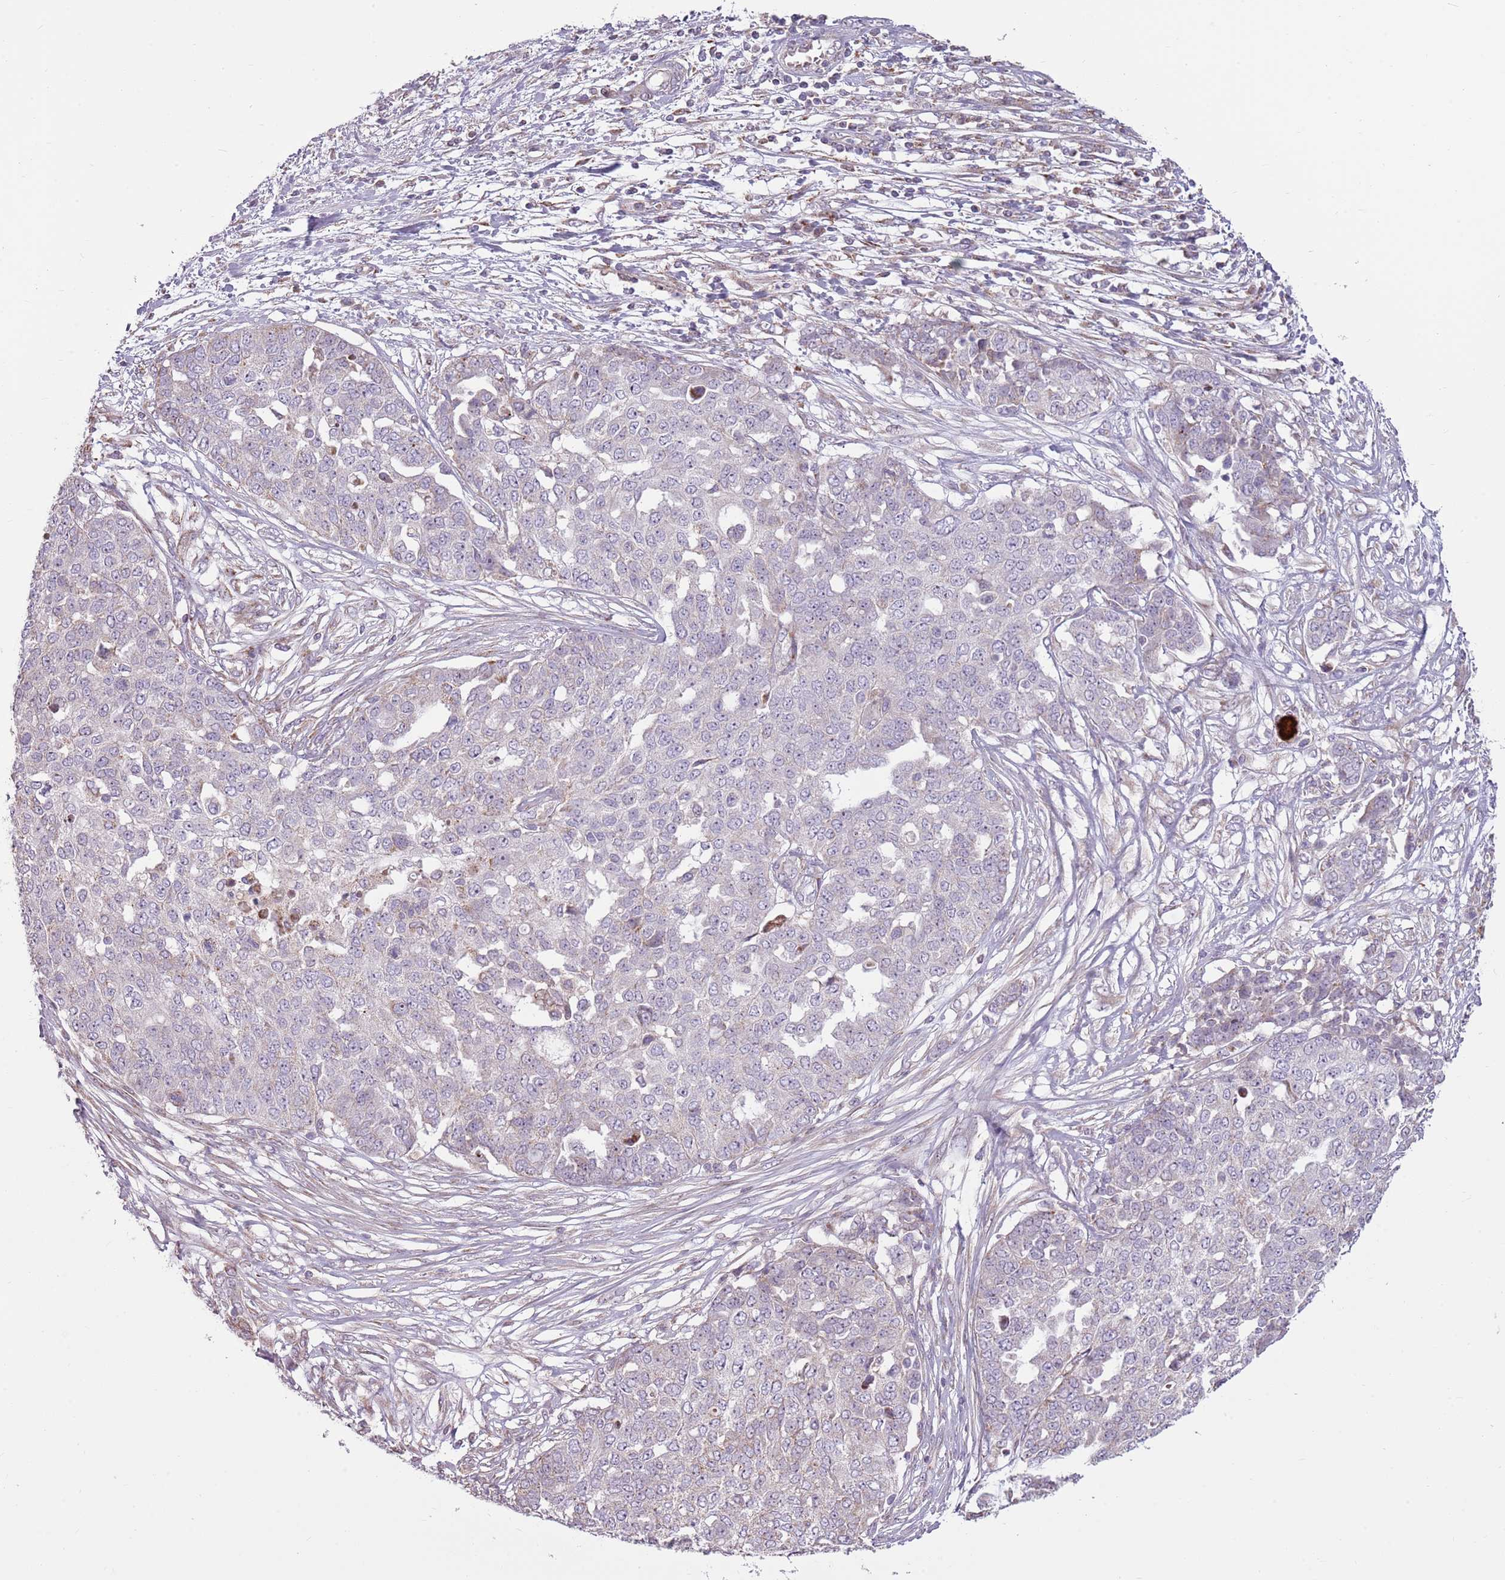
{"staining": {"intensity": "weak", "quantity": "<25%", "location": "cytoplasmic/membranous"}, "tissue": "ovarian cancer", "cell_type": "Tumor cells", "image_type": "cancer", "snomed": [{"axis": "morphology", "description": "Cystadenocarcinoma, serous, NOS"}, {"axis": "topography", "description": "Soft tissue"}, {"axis": "topography", "description": "Ovary"}], "caption": "Image shows no significant protein staining in tumor cells of ovarian cancer (serous cystadenocarcinoma).", "gene": "ZNF530", "patient": {"sex": "female", "age": 57}}